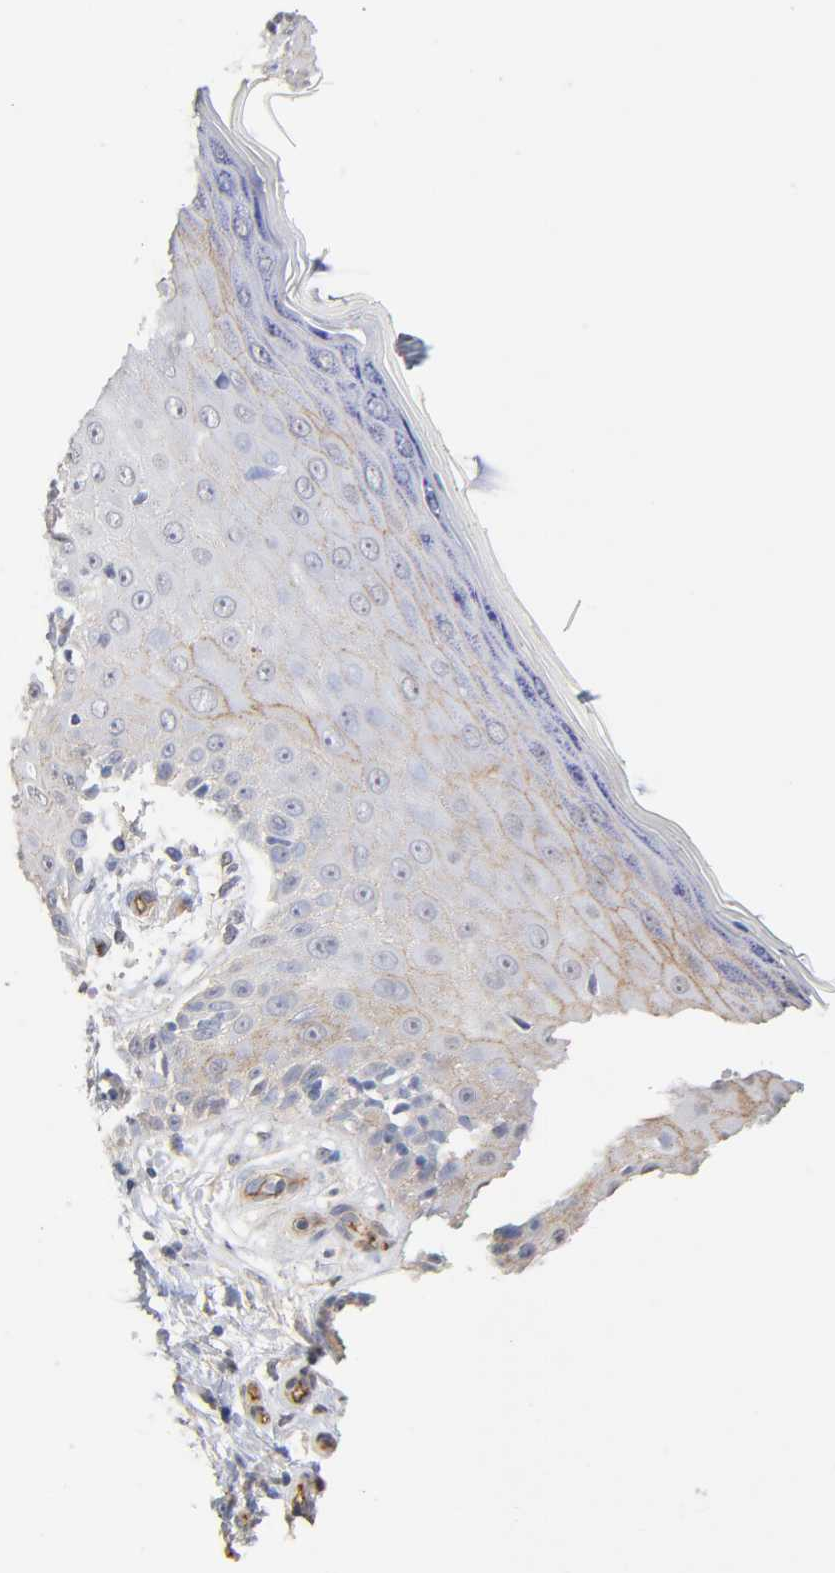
{"staining": {"intensity": "weak", "quantity": "25%-75%", "location": "cytoplasmic/membranous"}, "tissue": "skin cancer", "cell_type": "Tumor cells", "image_type": "cancer", "snomed": [{"axis": "morphology", "description": "Squamous cell carcinoma, NOS"}, {"axis": "topography", "description": "Skin"}], "caption": "Human skin cancer (squamous cell carcinoma) stained with a brown dye demonstrates weak cytoplasmic/membranous positive expression in approximately 25%-75% of tumor cells.", "gene": "SPTAN1", "patient": {"sex": "female", "age": 42}}